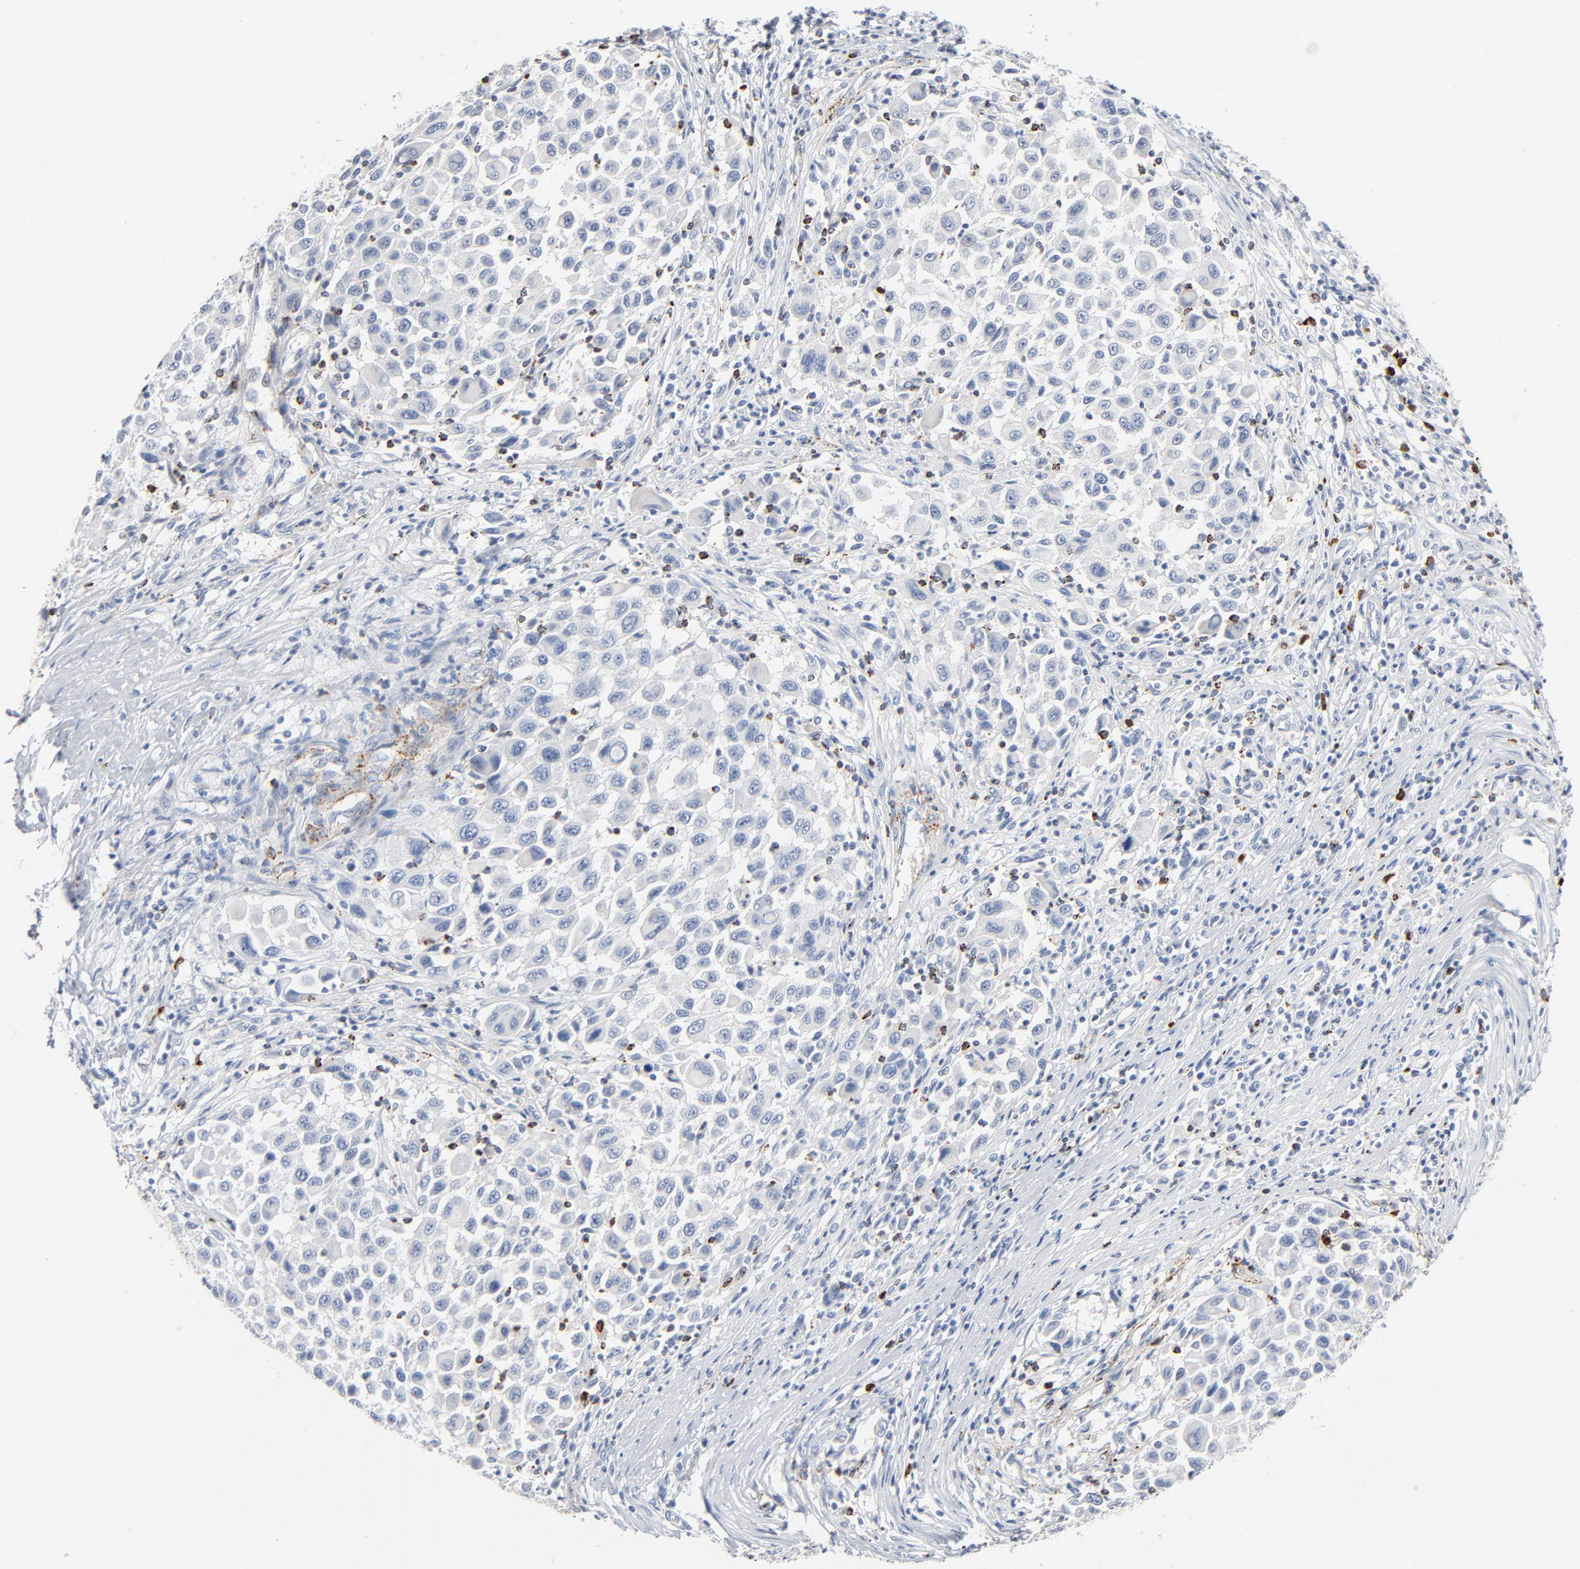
{"staining": {"intensity": "negative", "quantity": "none", "location": "none"}, "tissue": "melanoma", "cell_type": "Tumor cells", "image_type": "cancer", "snomed": [{"axis": "morphology", "description": "Malignant melanoma, Metastatic site"}, {"axis": "topography", "description": "Lymph node"}], "caption": "Immunohistochemical staining of malignant melanoma (metastatic site) shows no significant positivity in tumor cells.", "gene": "GZMB", "patient": {"sex": "male", "age": 61}}